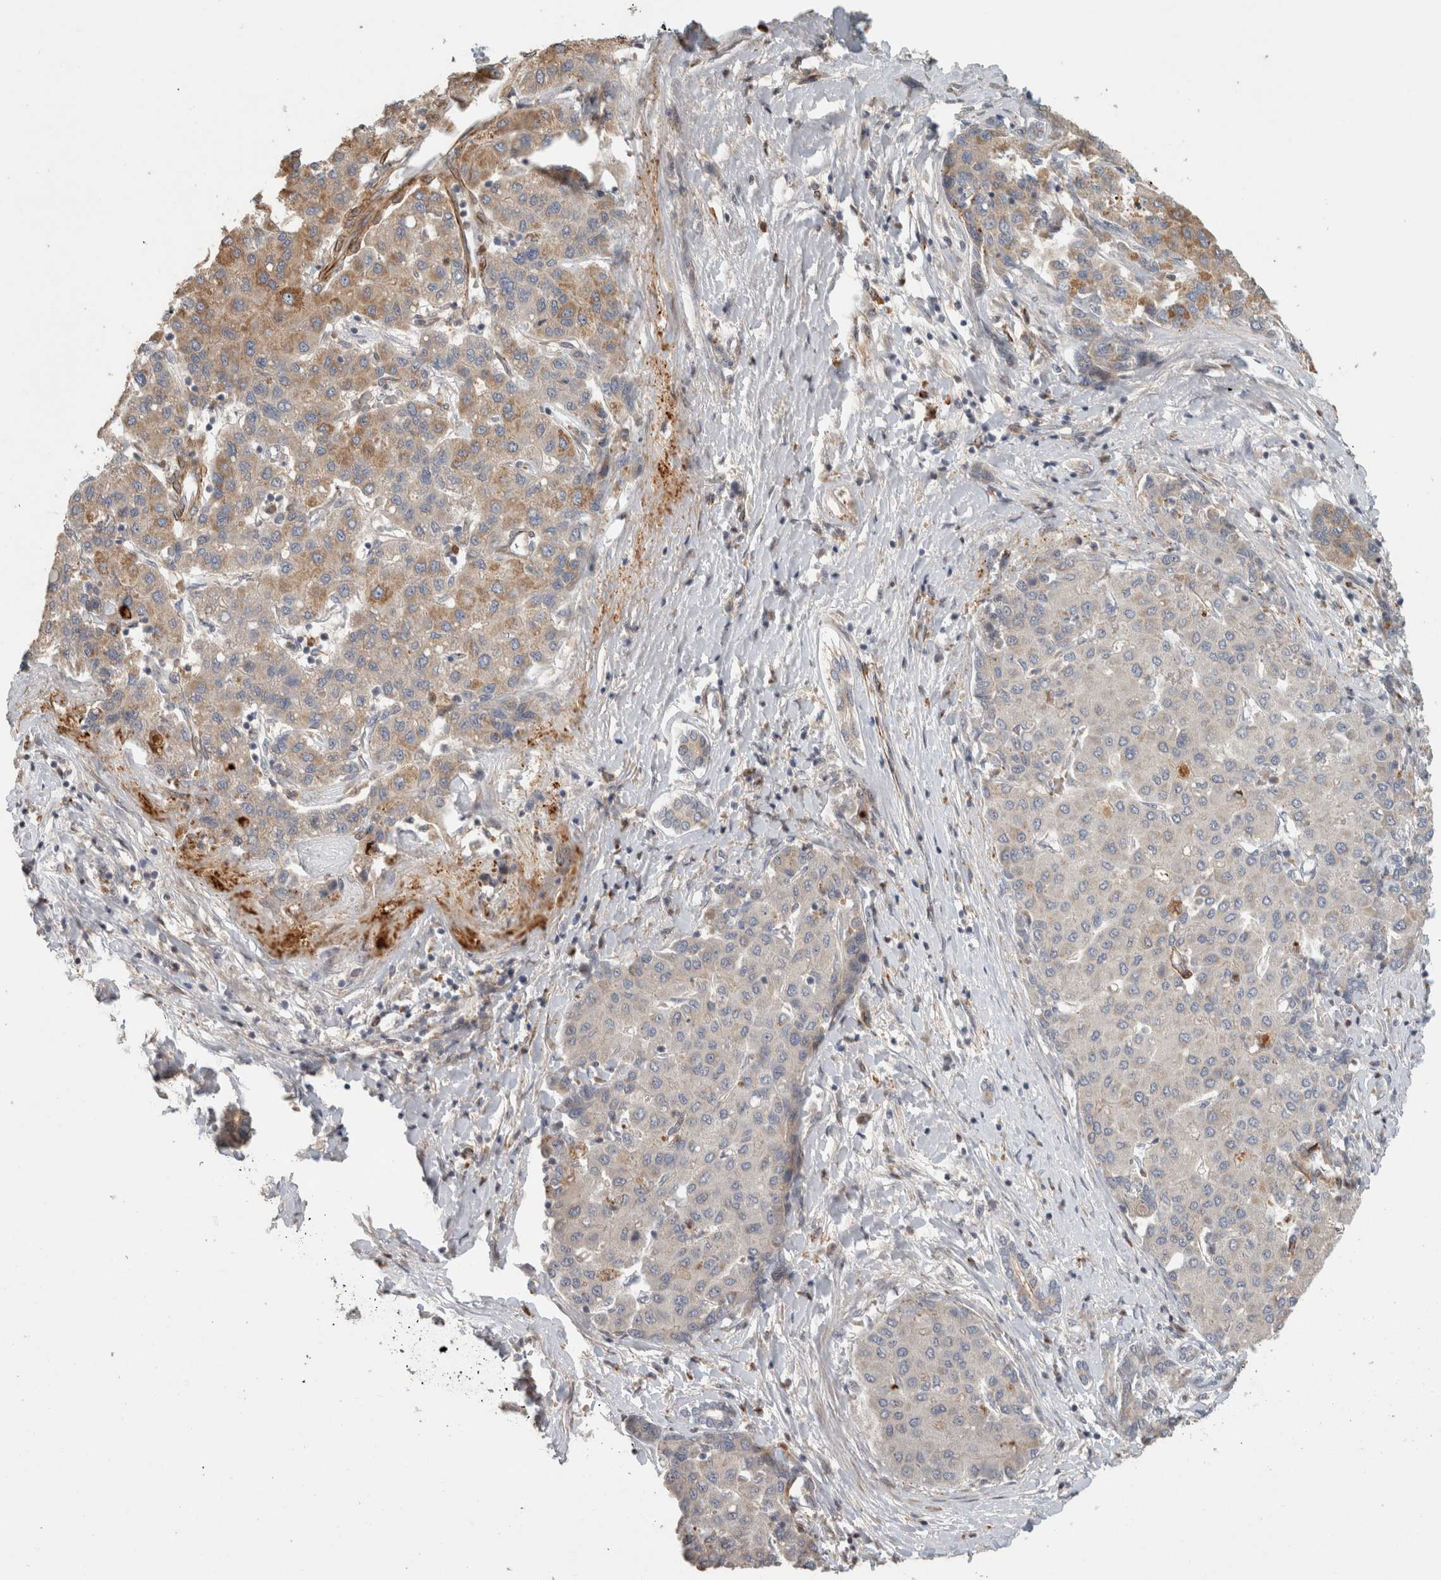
{"staining": {"intensity": "moderate", "quantity": "25%-75%", "location": "cytoplasmic/membranous"}, "tissue": "liver cancer", "cell_type": "Tumor cells", "image_type": "cancer", "snomed": [{"axis": "morphology", "description": "Carcinoma, Hepatocellular, NOS"}, {"axis": "topography", "description": "Liver"}], "caption": "Moderate cytoplasmic/membranous expression for a protein is appreciated in approximately 25%-75% of tumor cells of liver cancer using immunohistochemistry.", "gene": "SIPA1L2", "patient": {"sex": "male", "age": 65}}